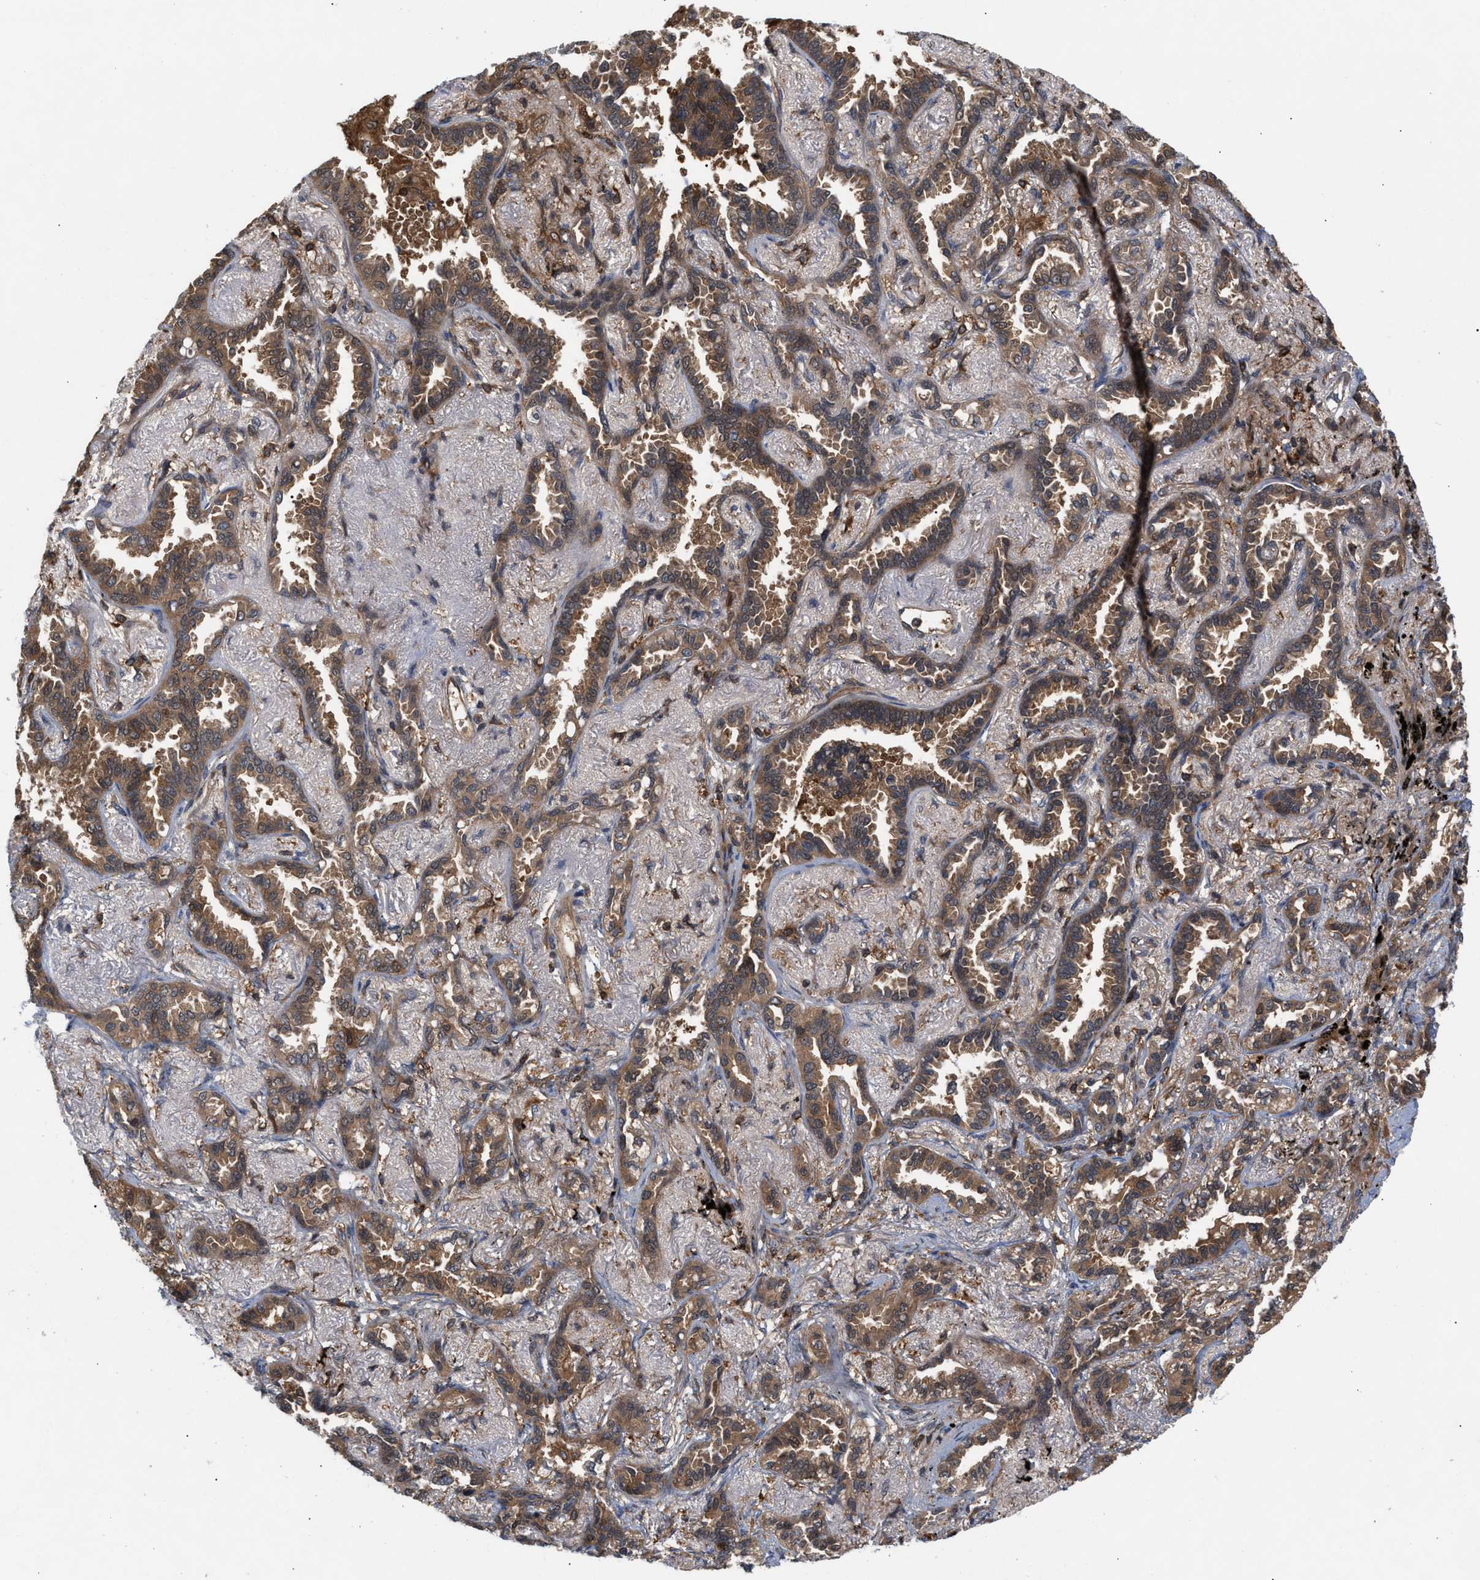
{"staining": {"intensity": "moderate", "quantity": ">75%", "location": "cytoplasmic/membranous"}, "tissue": "lung cancer", "cell_type": "Tumor cells", "image_type": "cancer", "snomed": [{"axis": "morphology", "description": "Adenocarcinoma, NOS"}, {"axis": "topography", "description": "Lung"}], "caption": "Tumor cells show moderate cytoplasmic/membranous staining in approximately >75% of cells in lung adenocarcinoma. The protein is stained brown, and the nuclei are stained in blue (DAB IHC with brightfield microscopy, high magnification).", "gene": "GLOD4", "patient": {"sex": "male", "age": 59}}